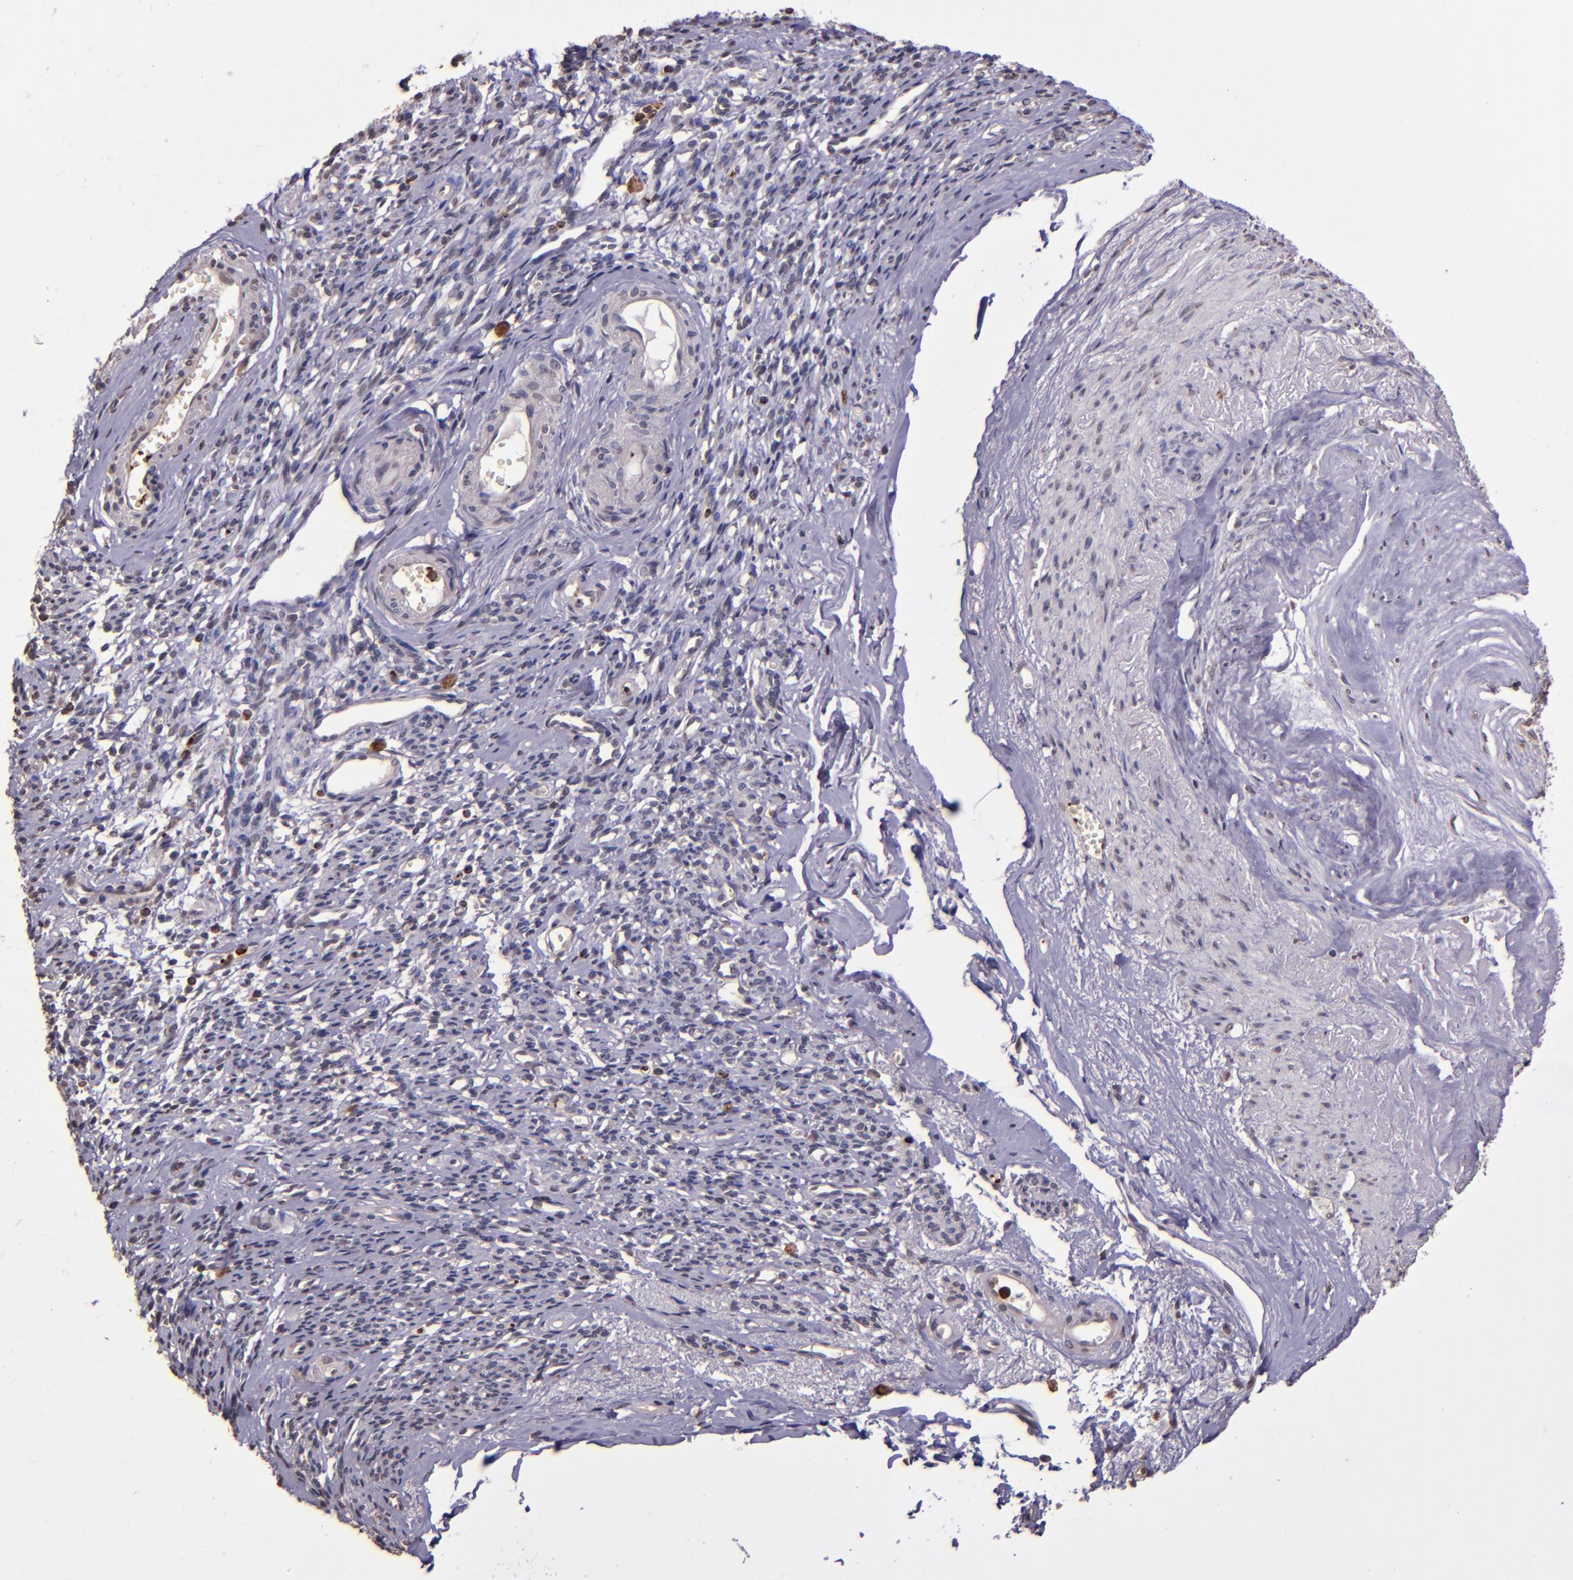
{"staining": {"intensity": "negative", "quantity": "none", "location": "none"}, "tissue": "endometrial cancer", "cell_type": "Tumor cells", "image_type": "cancer", "snomed": [{"axis": "morphology", "description": "Adenocarcinoma, NOS"}, {"axis": "topography", "description": "Endometrium"}], "caption": "This is an IHC photomicrograph of adenocarcinoma (endometrial). There is no positivity in tumor cells.", "gene": "SLC2A3", "patient": {"sex": "female", "age": 75}}